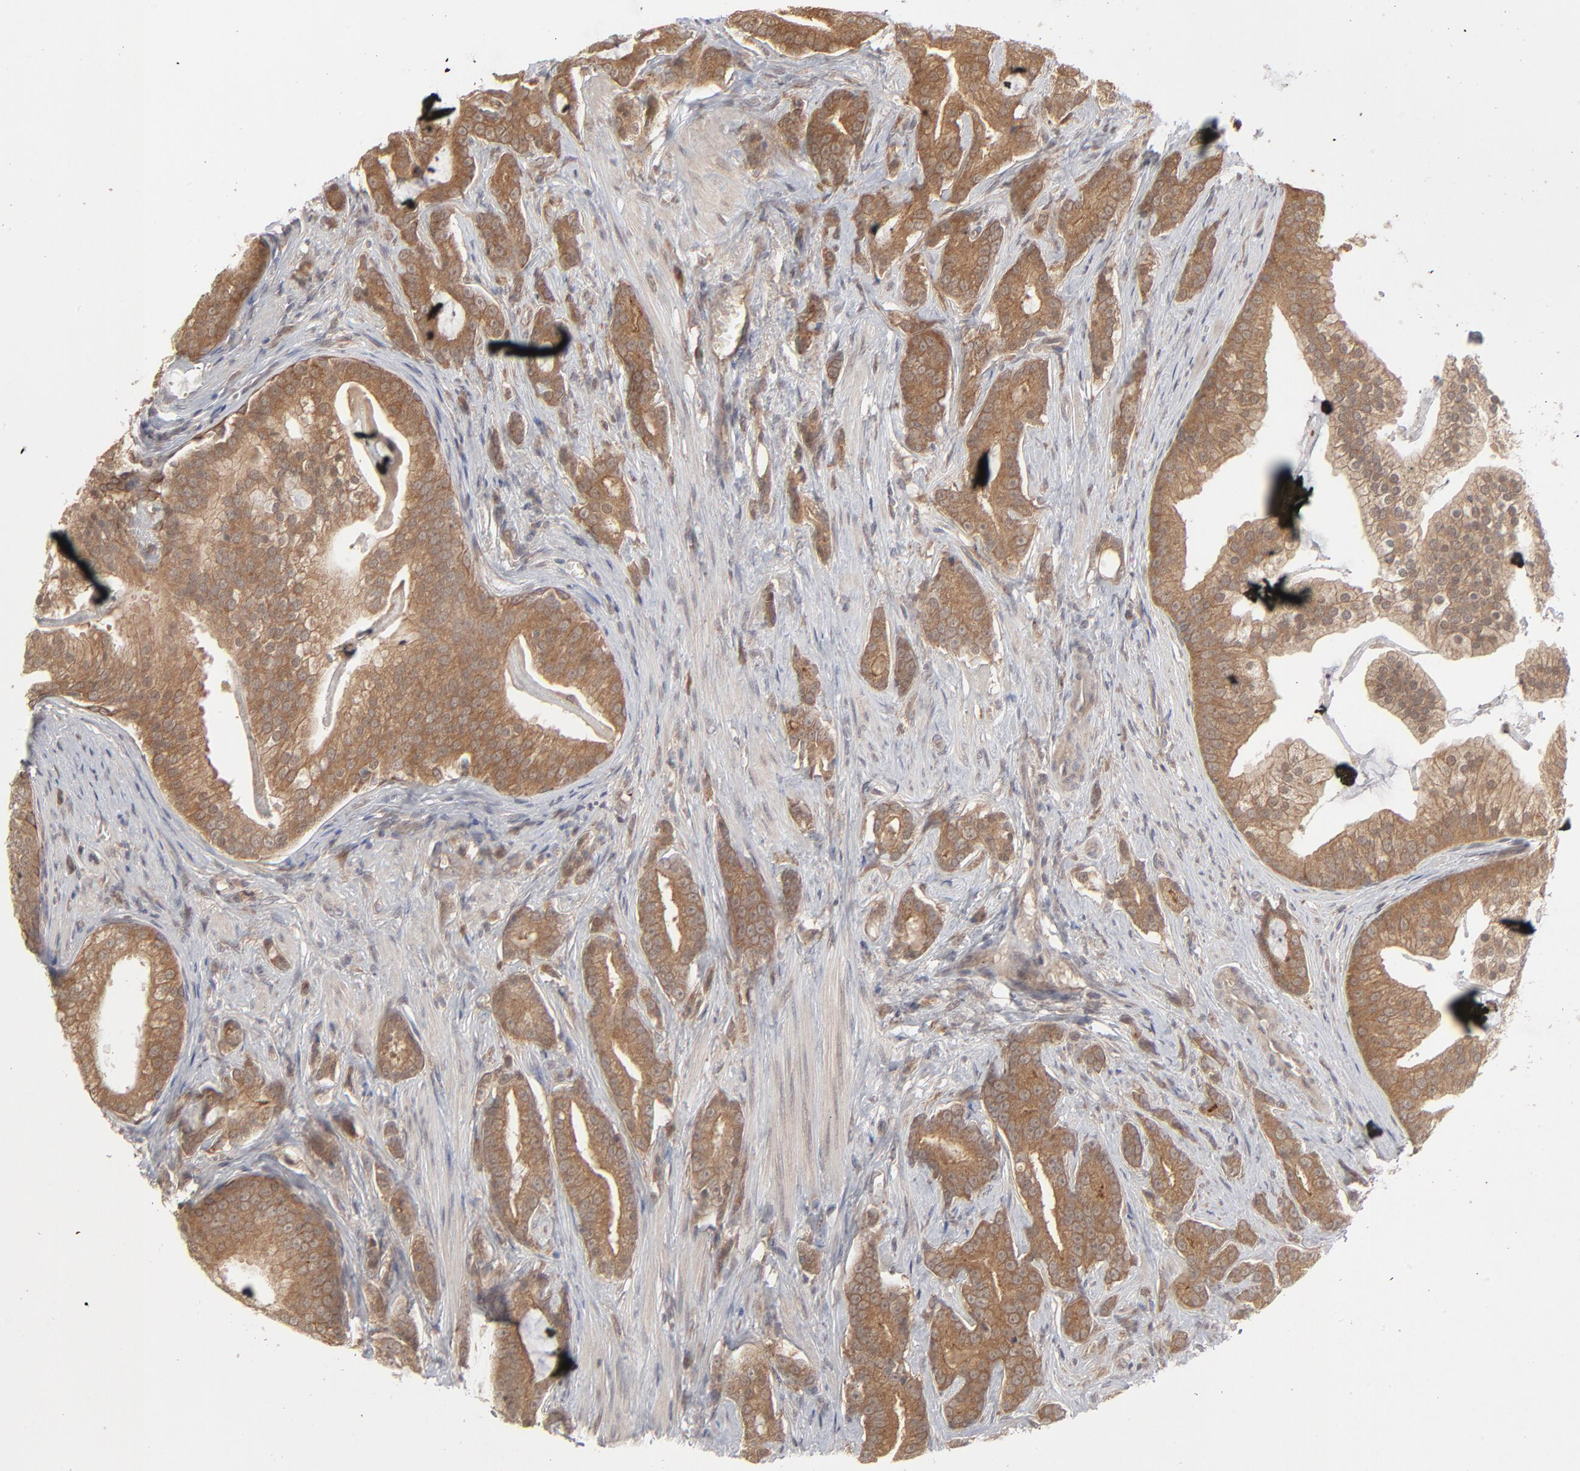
{"staining": {"intensity": "moderate", "quantity": ">75%", "location": "cytoplasmic/membranous"}, "tissue": "prostate cancer", "cell_type": "Tumor cells", "image_type": "cancer", "snomed": [{"axis": "morphology", "description": "Adenocarcinoma, Low grade"}, {"axis": "topography", "description": "Prostate"}], "caption": "Immunohistochemical staining of human adenocarcinoma (low-grade) (prostate) exhibits medium levels of moderate cytoplasmic/membranous staining in about >75% of tumor cells.", "gene": "SCFD1", "patient": {"sex": "male", "age": 58}}